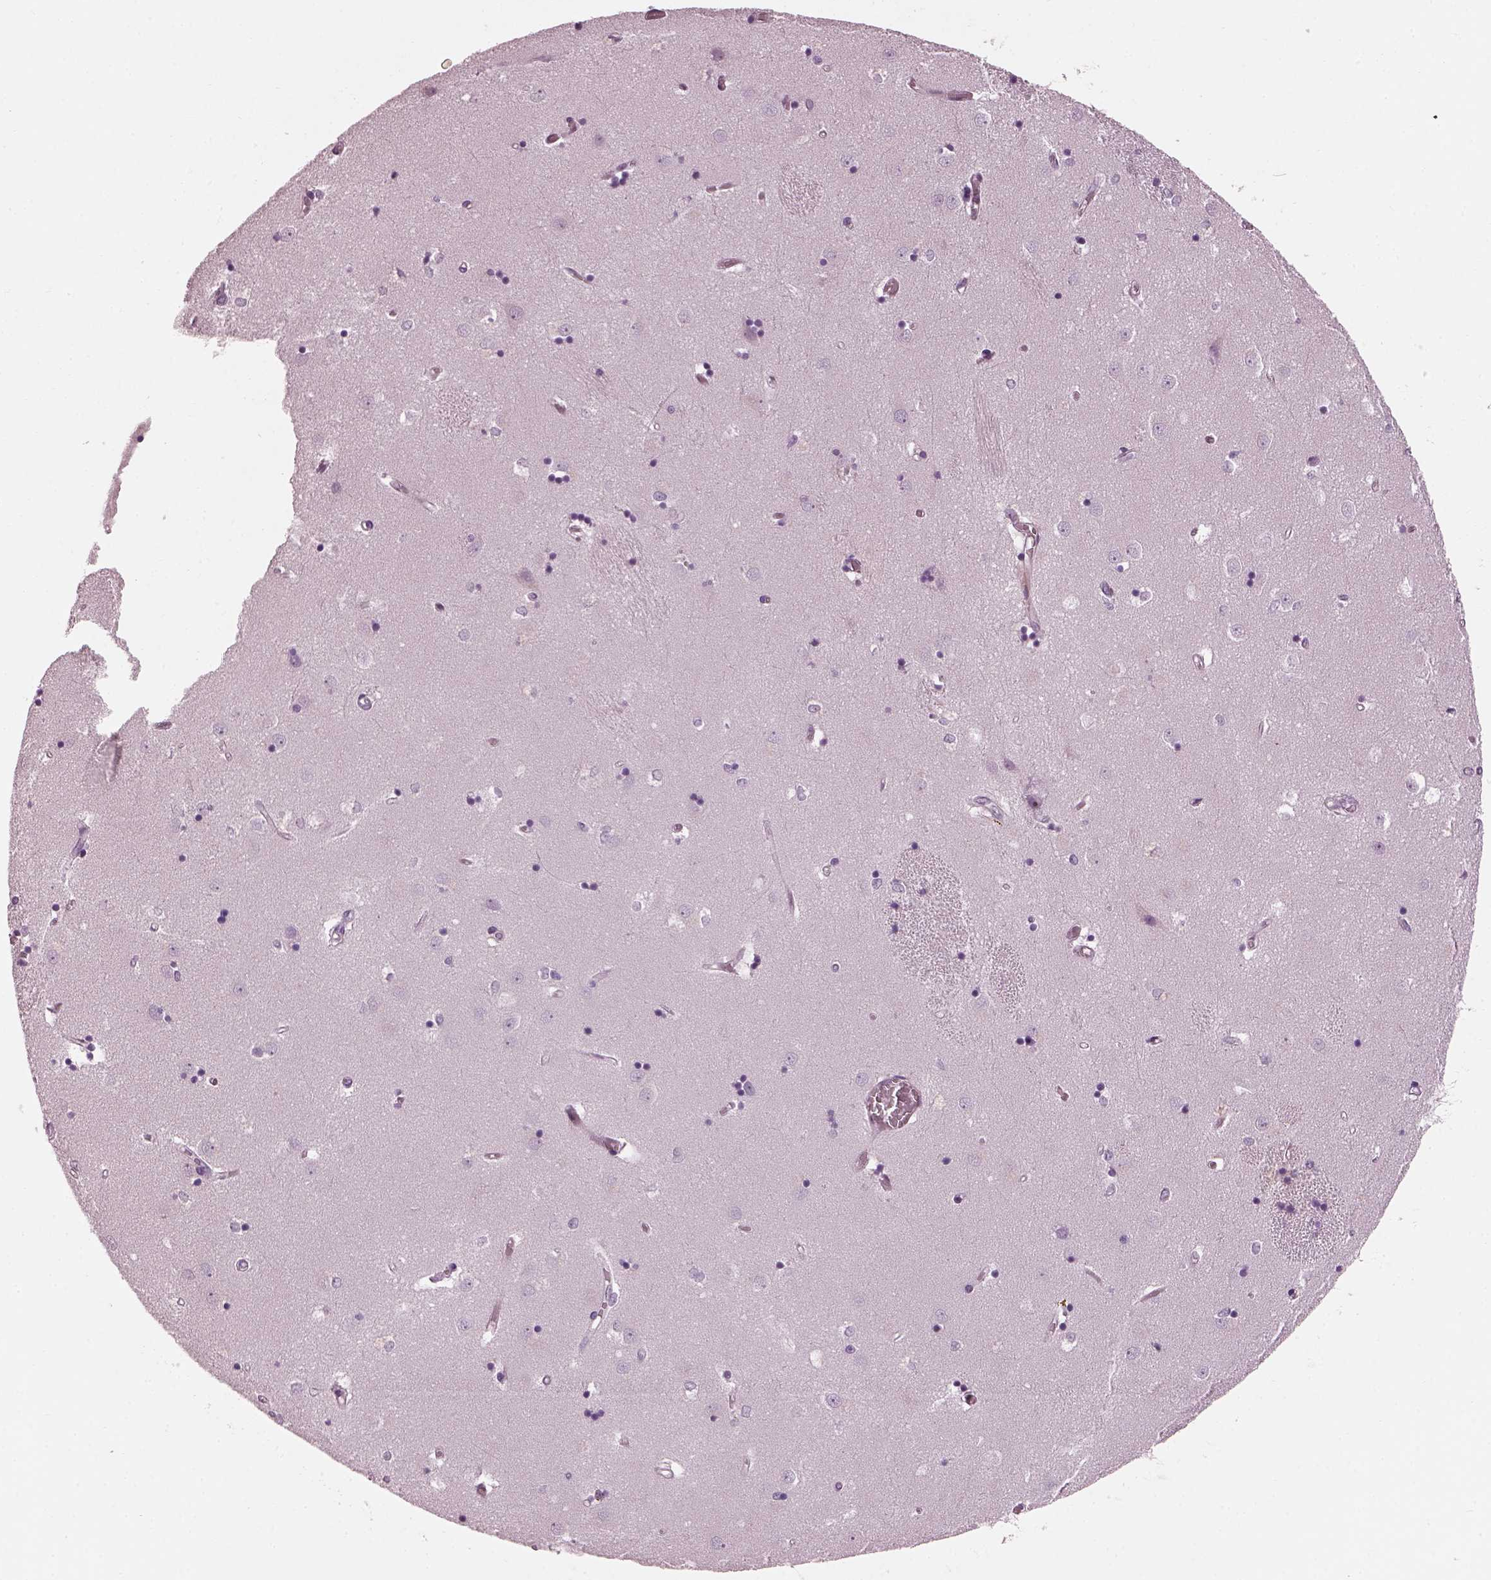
{"staining": {"intensity": "negative", "quantity": "none", "location": "none"}, "tissue": "caudate", "cell_type": "Glial cells", "image_type": "normal", "snomed": [{"axis": "morphology", "description": "Normal tissue, NOS"}, {"axis": "topography", "description": "Lateral ventricle wall"}], "caption": "An immunohistochemistry image of normal caudate is shown. There is no staining in glial cells of caudate.", "gene": "BFSP1", "patient": {"sex": "male", "age": 54}}